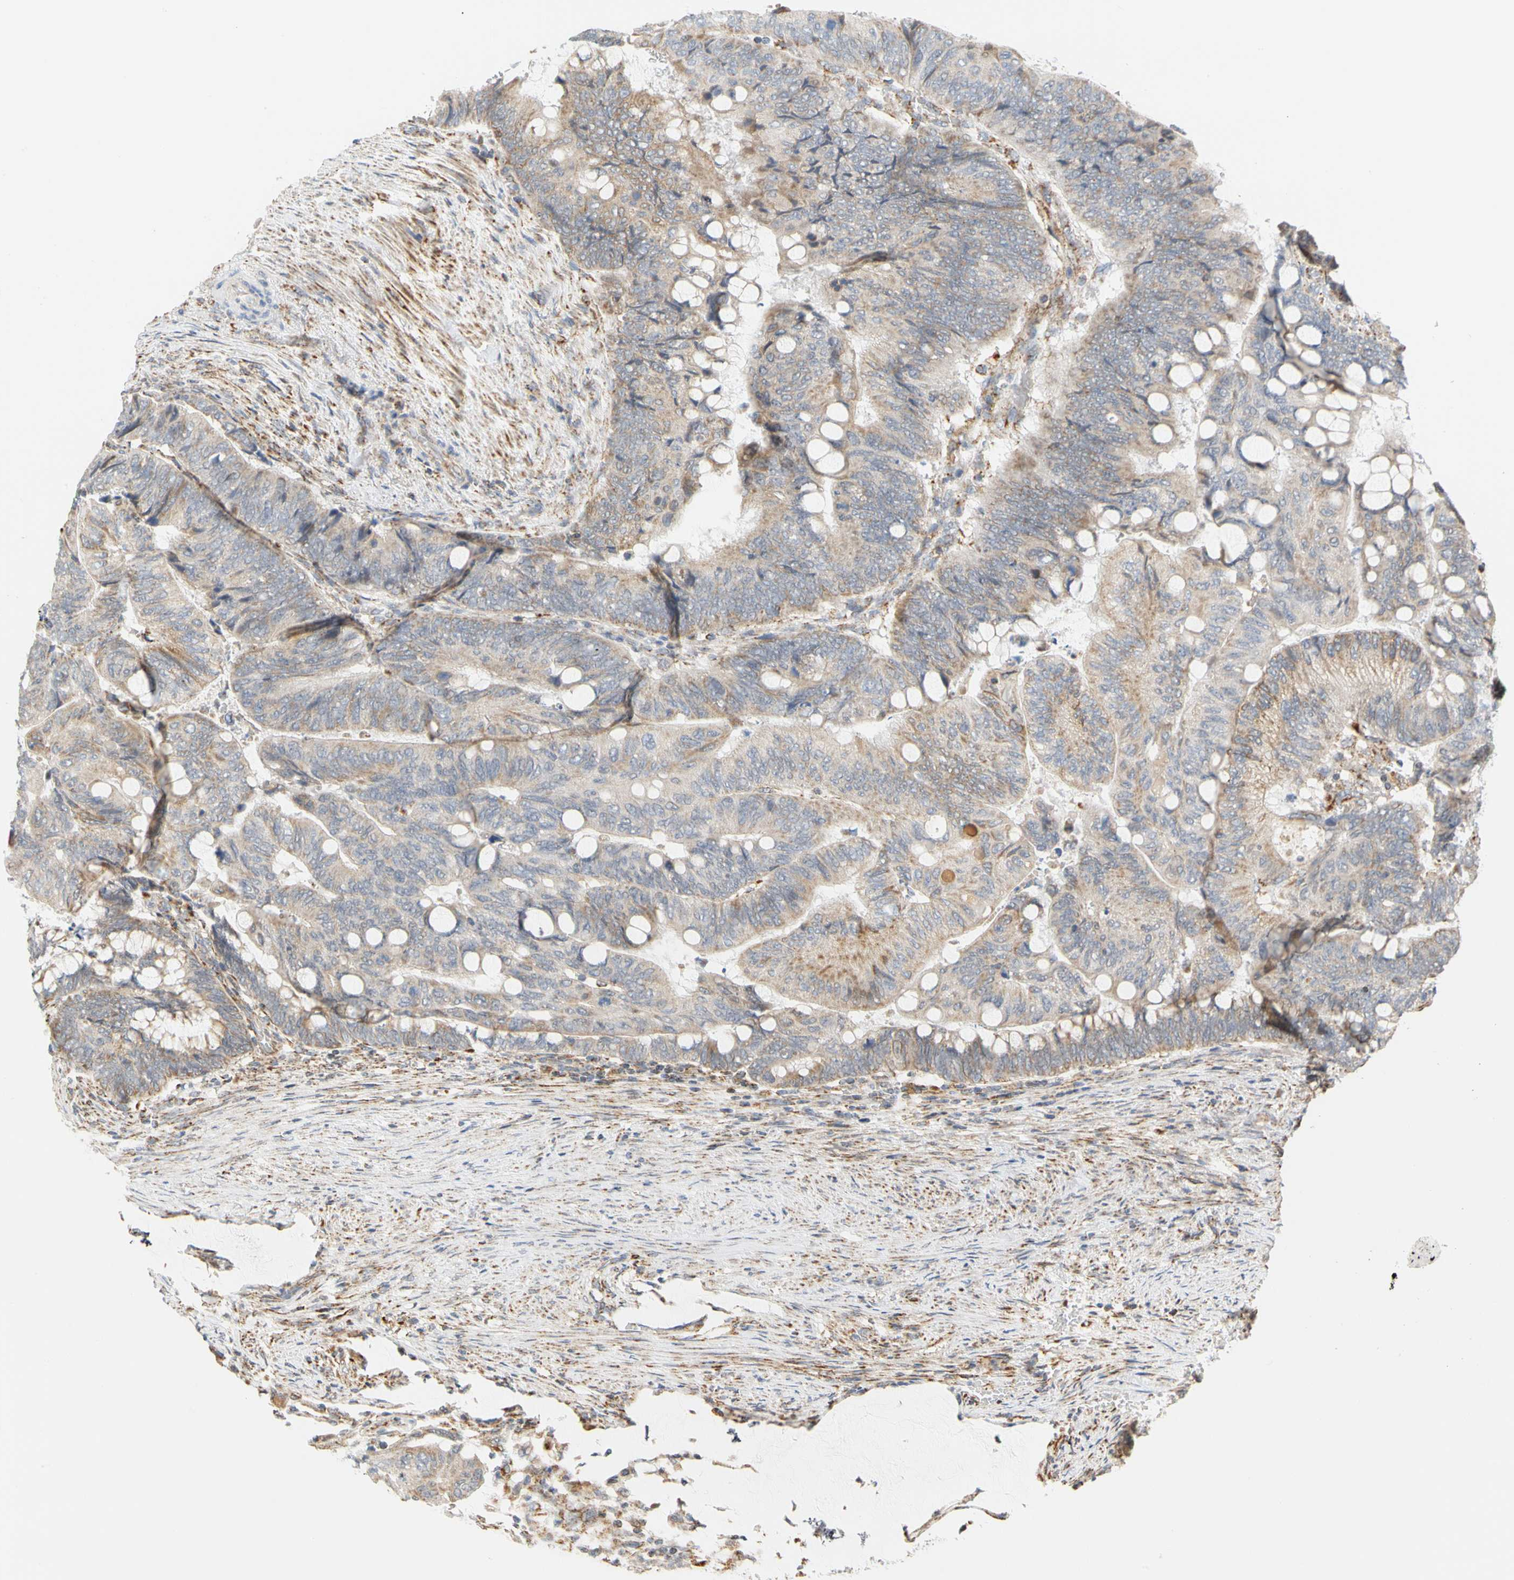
{"staining": {"intensity": "weak", "quantity": "25%-75%", "location": "cytoplasmic/membranous"}, "tissue": "colorectal cancer", "cell_type": "Tumor cells", "image_type": "cancer", "snomed": [{"axis": "morphology", "description": "Normal tissue, NOS"}, {"axis": "morphology", "description": "Adenocarcinoma, NOS"}, {"axis": "topography", "description": "Rectum"}, {"axis": "topography", "description": "Peripheral nerve tissue"}], "caption": "IHC (DAB (3,3'-diaminobenzidine)) staining of human colorectal cancer (adenocarcinoma) displays weak cytoplasmic/membranous protein staining in approximately 25%-75% of tumor cells. (brown staining indicates protein expression, while blue staining denotes nuclei).", "gene": "SFXN3", "patient": {"sex": "male", "age": 92}}